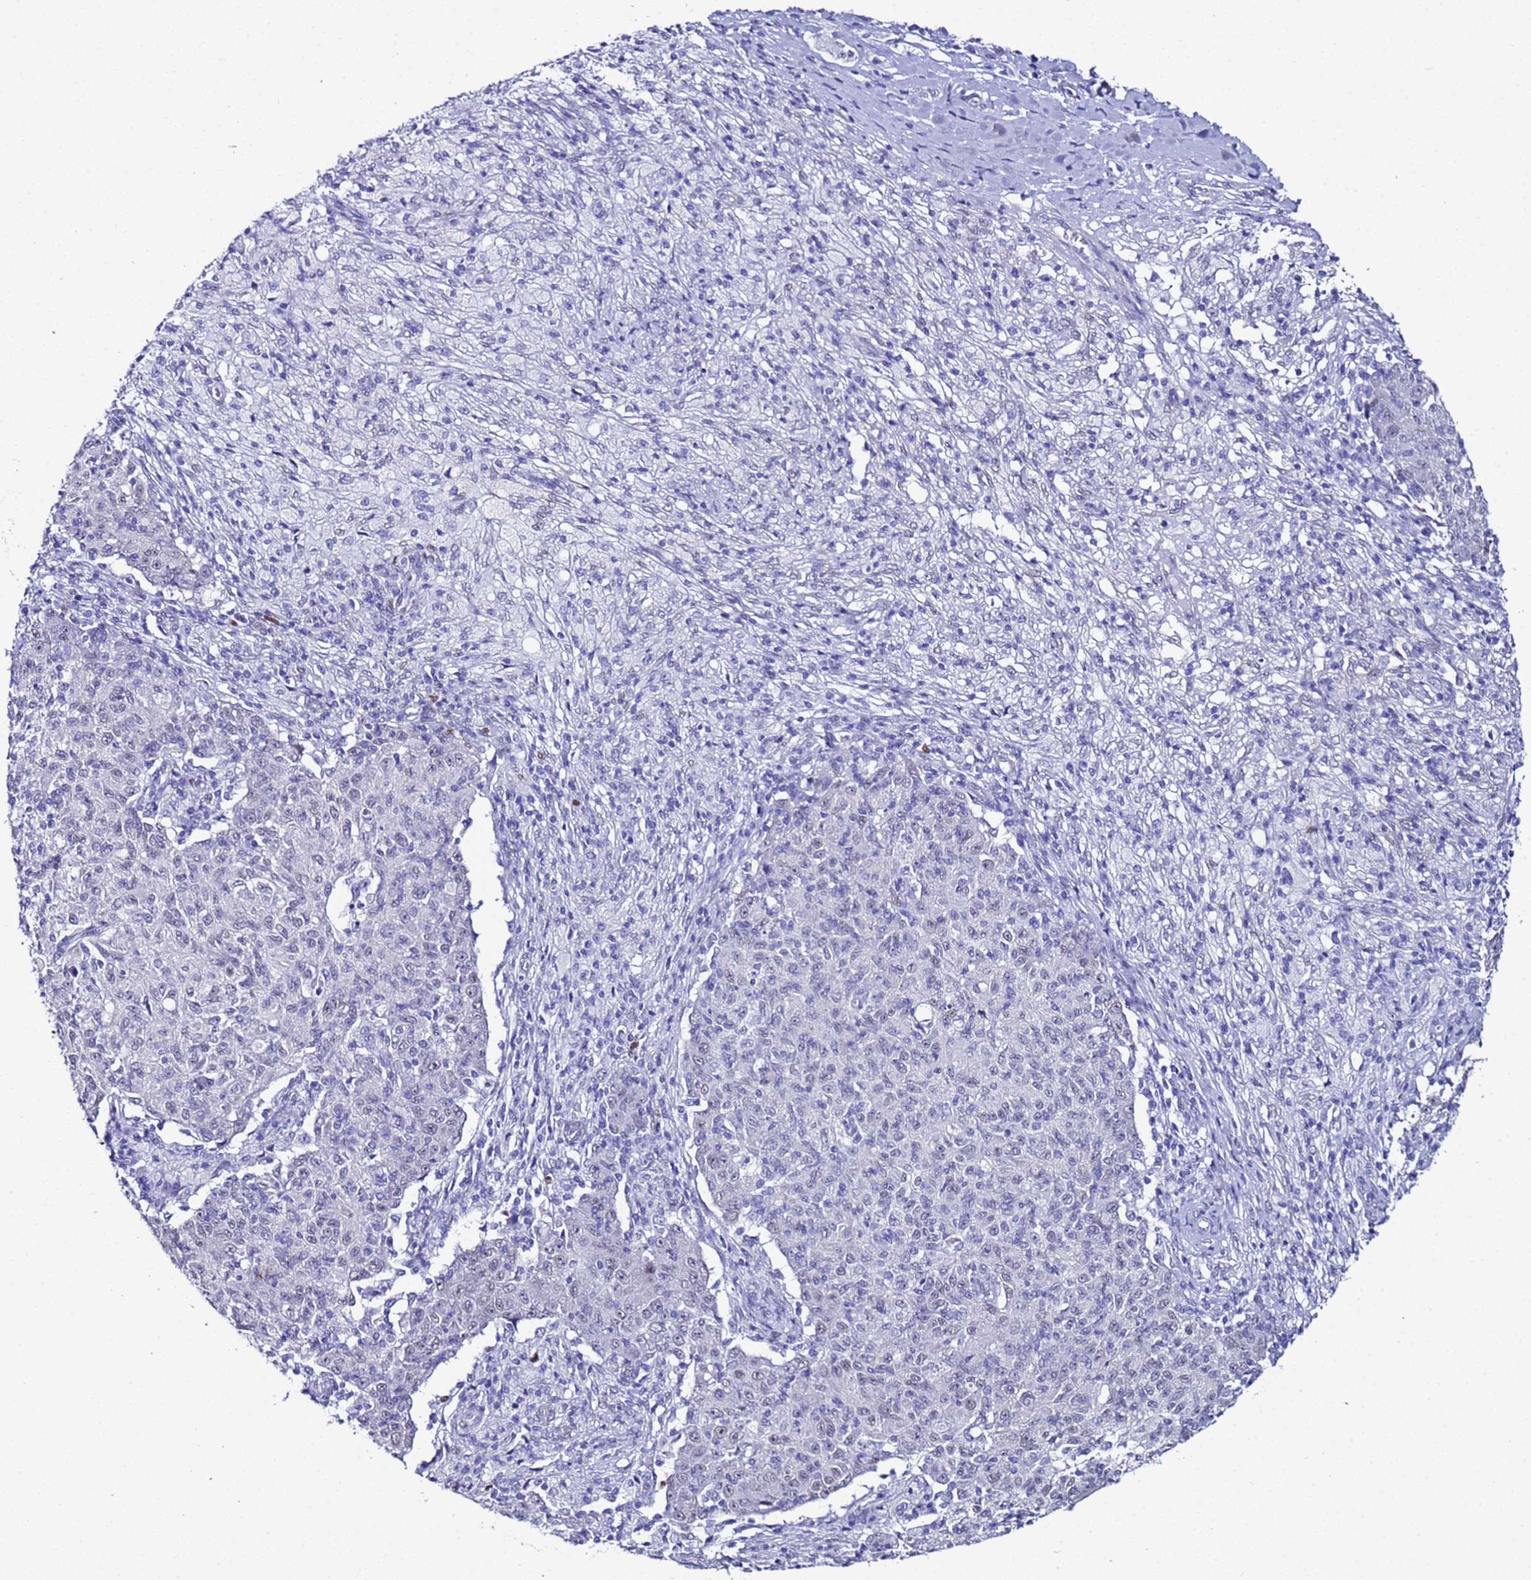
{"staining": {"intensity": "negative", "quantity": "none", "location": "none"}, "tissue": "ovarian cancer", "cell_type": "Tumor cells", "image_type": "cancer", "snomed": [{"axis": "morphology", "description": "Carcinoma, endometroid"}, {"axis": "topography", "description": "Ovary"}], "caption": "An IHC micrograph of ovarian endometroid carcinoma is shown. There is no staining in tumor cells of ovarian endometroid carcinoma.", "gene": "BCL7A", "patient": {"sex": "female", "age": 42}}